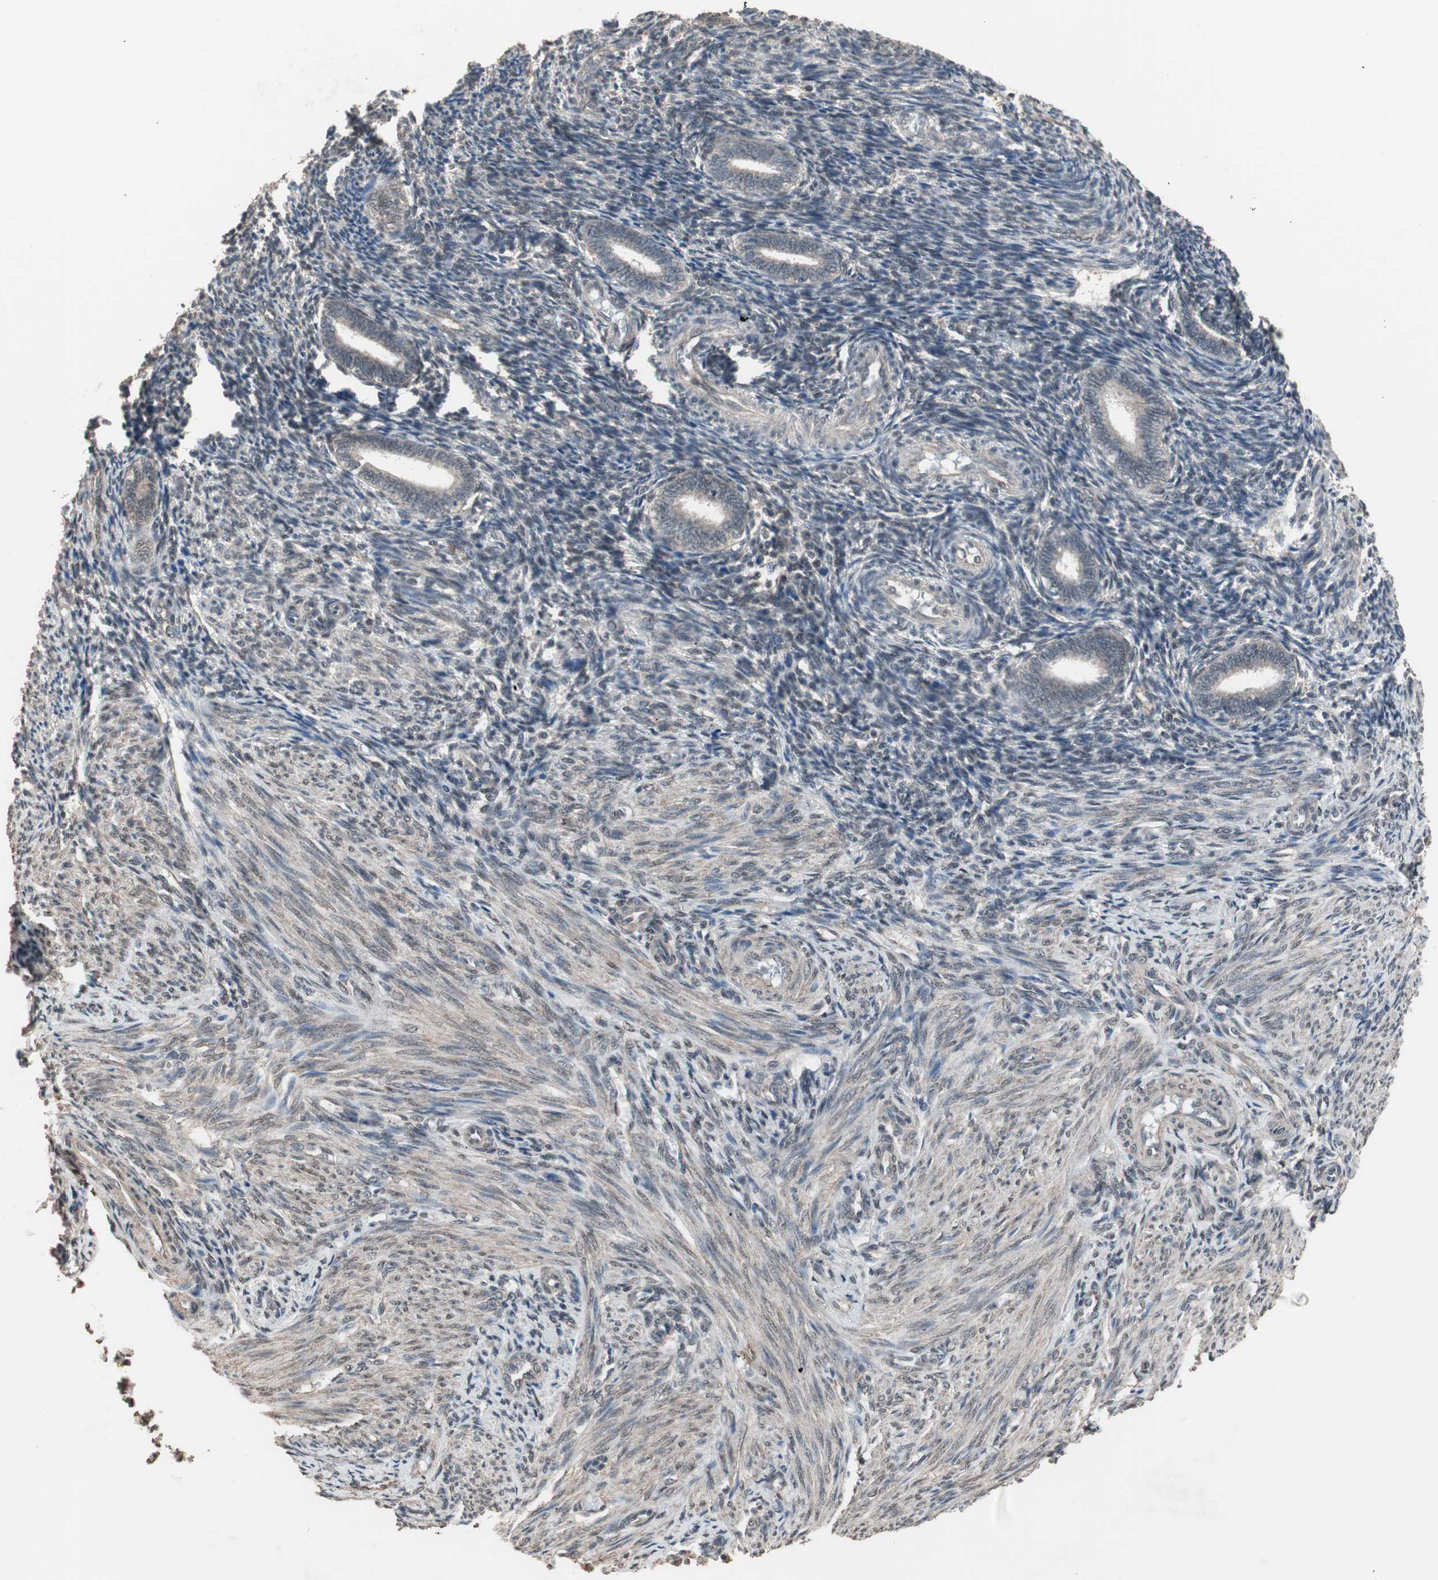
{"staining": {"intensity": "moderate", "quantity": "25%-75%", "location": "nuclear"}, "tissue": "endometrium", "cell_type": "Cells in endometrial stroma", "image_type": "normal", "snomed": [{"axis": "morphology", "description": "Normal tissue, NOS"}, {"axis": "topography", "description": "Endometrium"}], "caption": "Endometrium stained with immunohistochemistry (IHC) demonstrates moderate nuclear staining in approximately 25%-75% of cells in endometrial stroma. (DAB (3,3'-diaminobenzidine) IHC, brown staining for protein, blue staining for nuclei).", "gene": "ZHX2", "patient": {"sex": "female", "age": 27}}